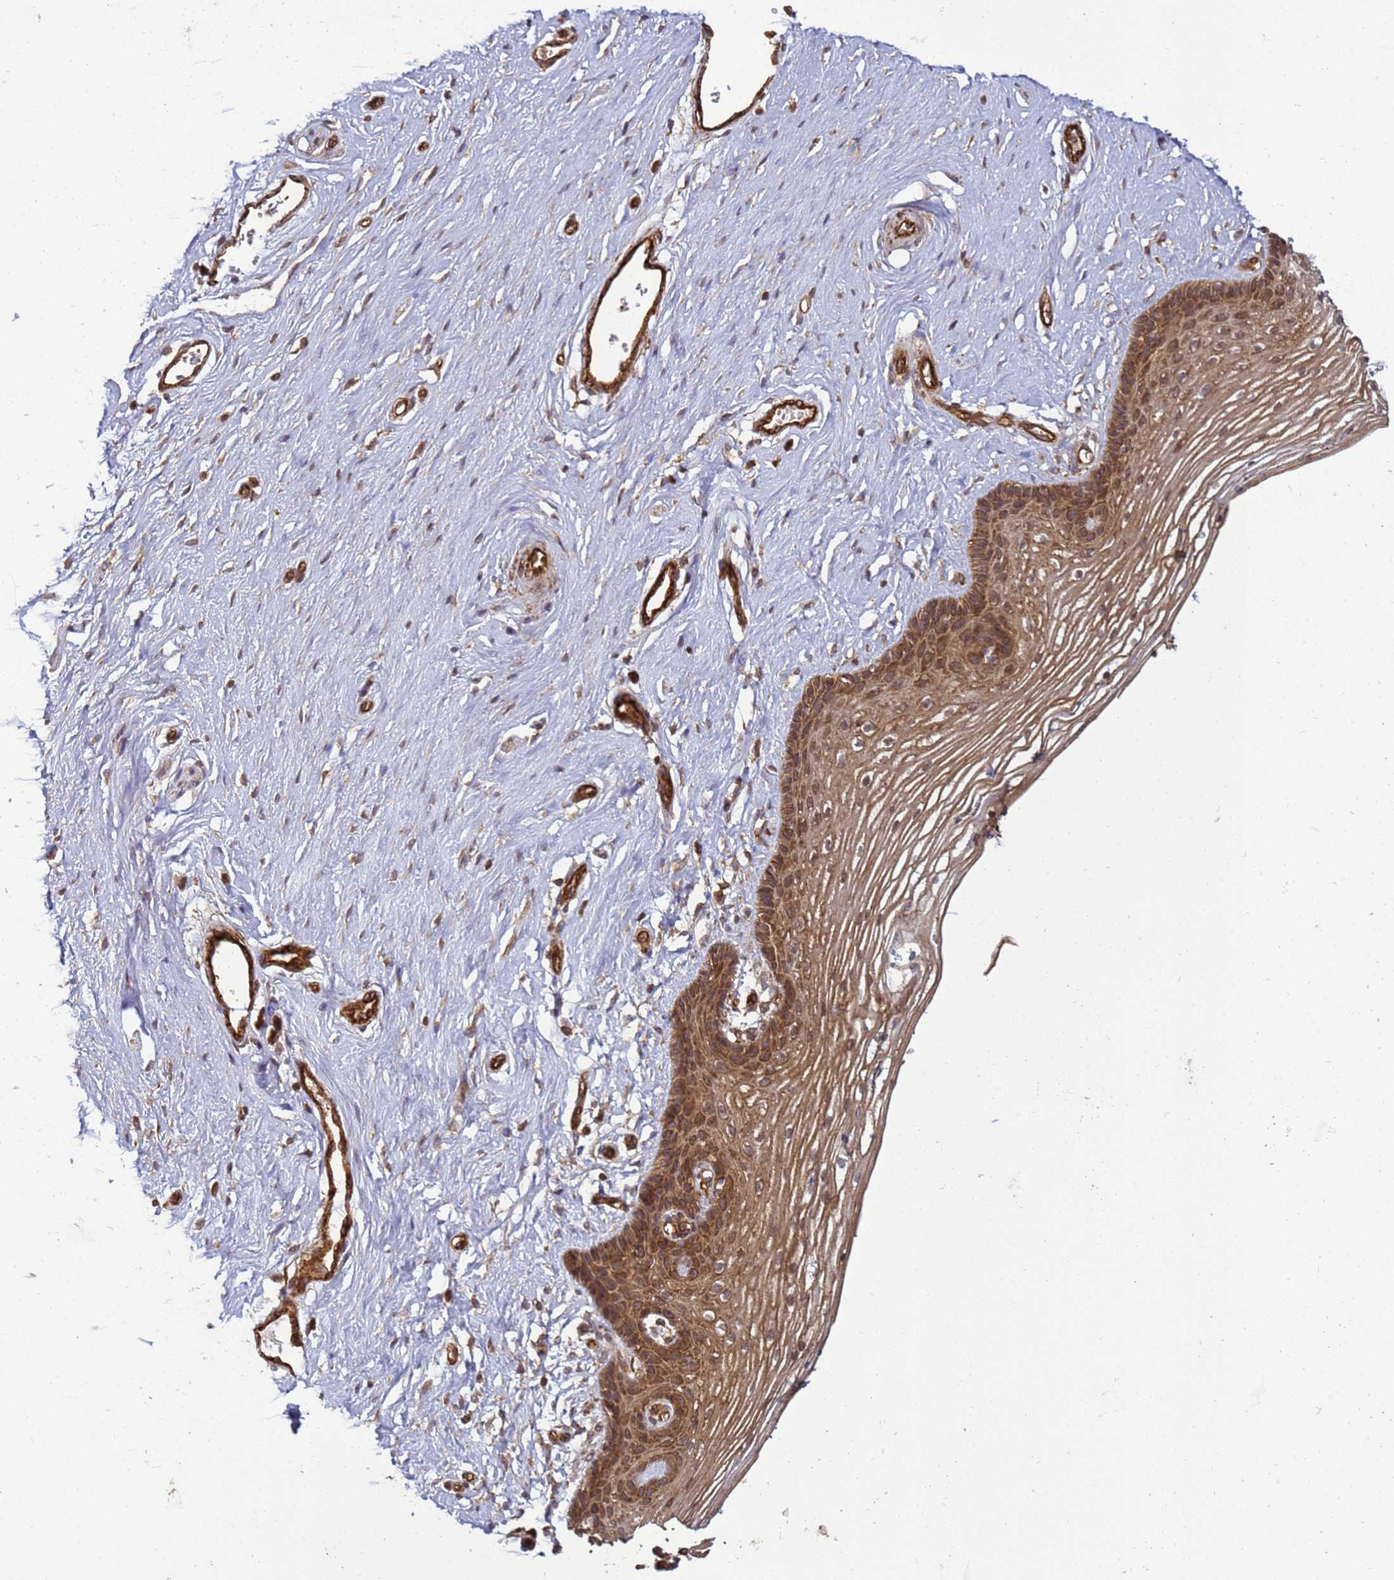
{"staining": {"intensity": "strong", "quantity": ">75%", "location": "cytoplasmic/membranous"}, "tissue": "vagina", "cell_type": "Squamous epithelial cells", "image_type": "normal", "snomed": [{"axis": "morphology", "description": "Normal tissue, NOS"}, {"axis": "topography", "description": "Vagina"}], "caption": "A brown stain highlights strong cytoplasmic/membranous expression of a protein in squamous epithelial cells of normal vagina. (DAB = brown stain, brightfield microscopy at high magnification).", "gene": "CNOT1", "patient": {"sex": "female", "age": 46}}